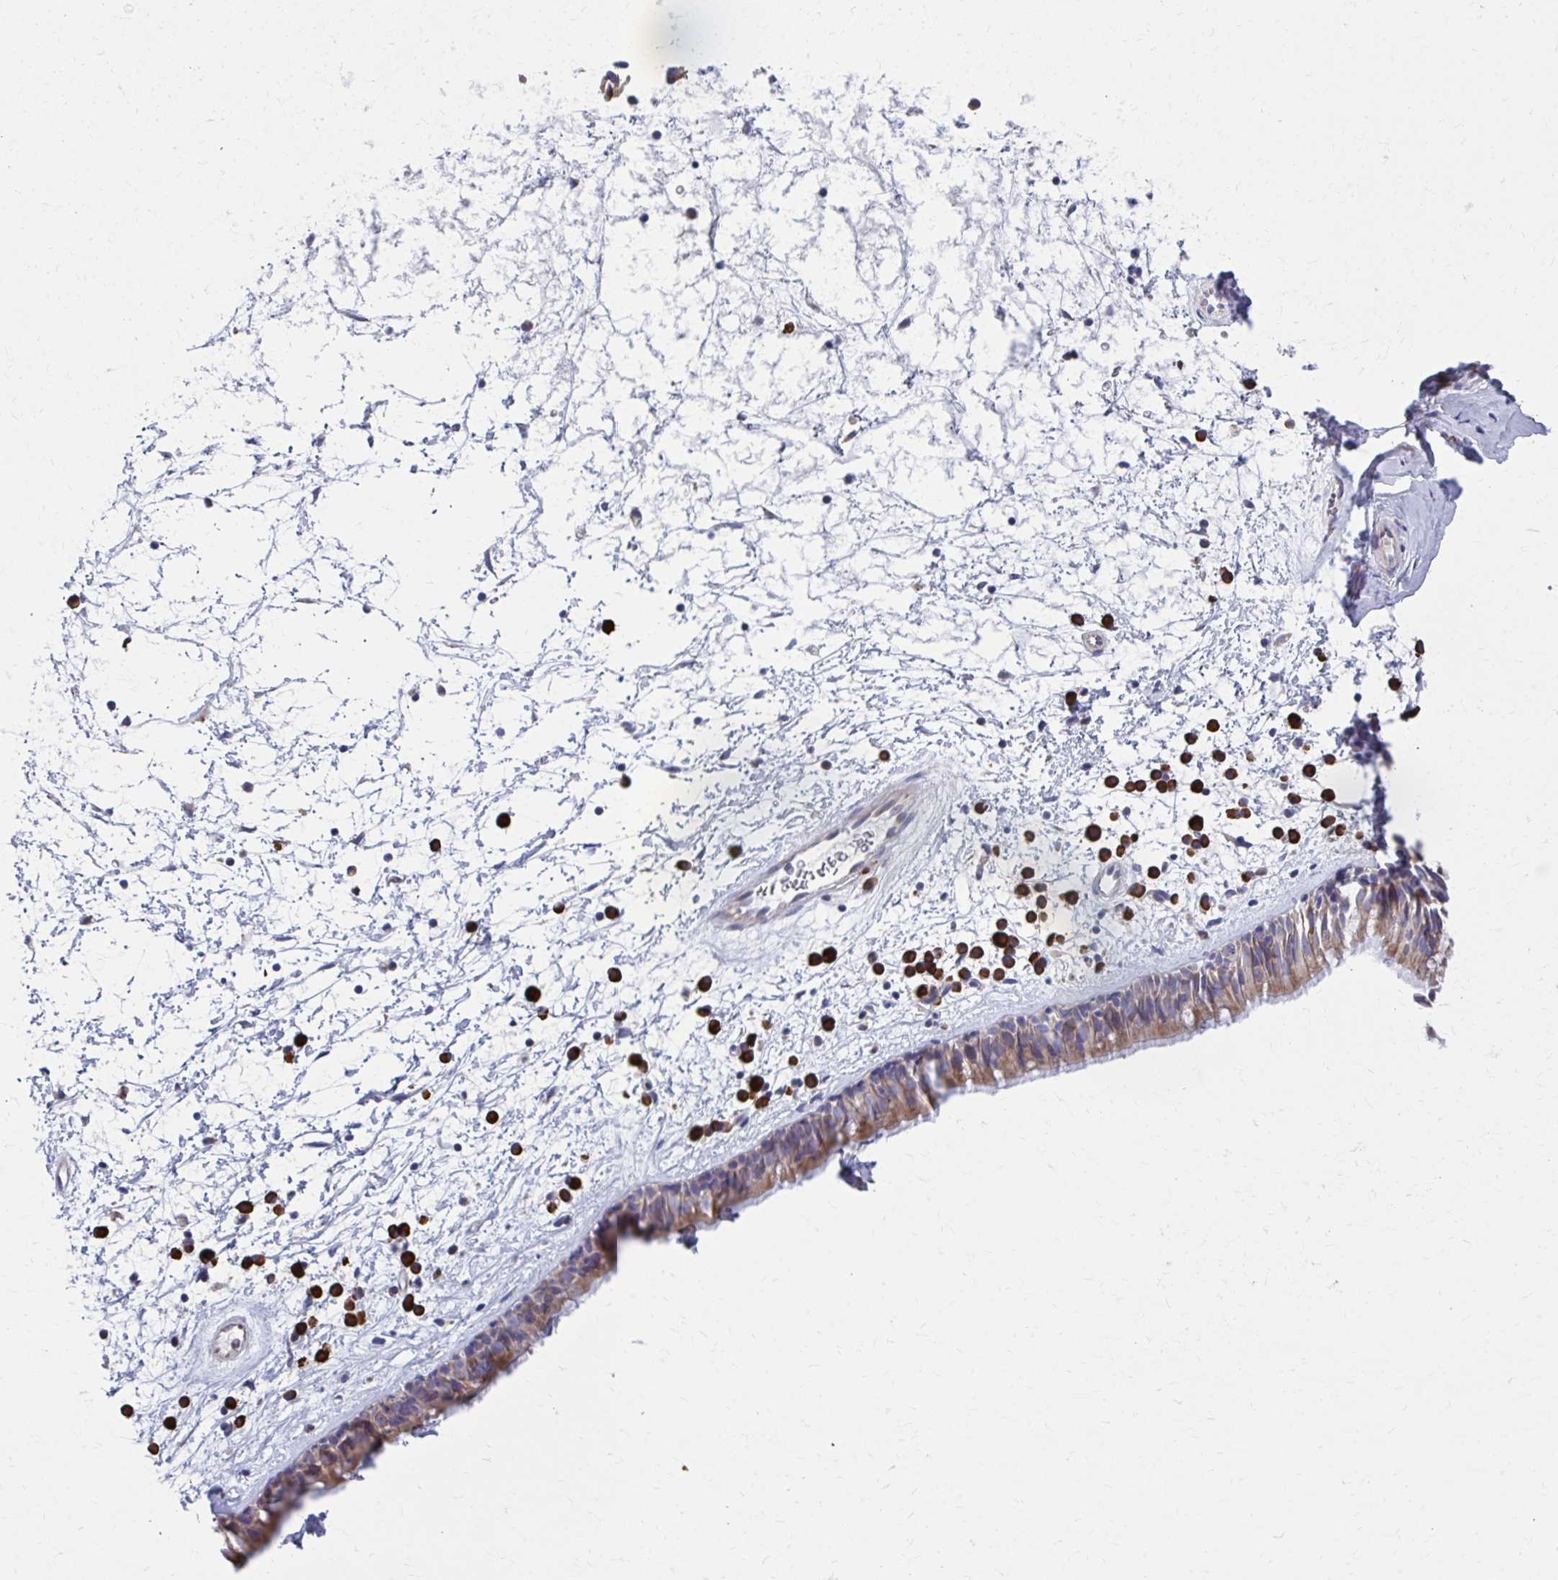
{"staining": {"intensity": "weak", "quantity": ">75%", "location": "cytoplasmic/membranous"}, "tissue": "nasopharynx", "cell_type": "Respiratory epithelial cells", "image_type": "normal", "snomed": [{"axis": "morphology", "description": "Normal tissue, NOS"}, {"axis": "topography", "description": "Nasopharynx"}], "caption": "Immunohistochemistry staining of normal nasopharynx, which demonstrates low levels of weak cytoplasmic/membranous expression in approximately >75% of respiratory epithelial cells indicating weak cytoplasmic/membranous protein staining. The staining was performed using DAB (brown) for protein detection and nuclei were counterstained in hematoxylin (blue).", "gene": "FKBP2", "patient": {"sex": "male", "age": 24}}